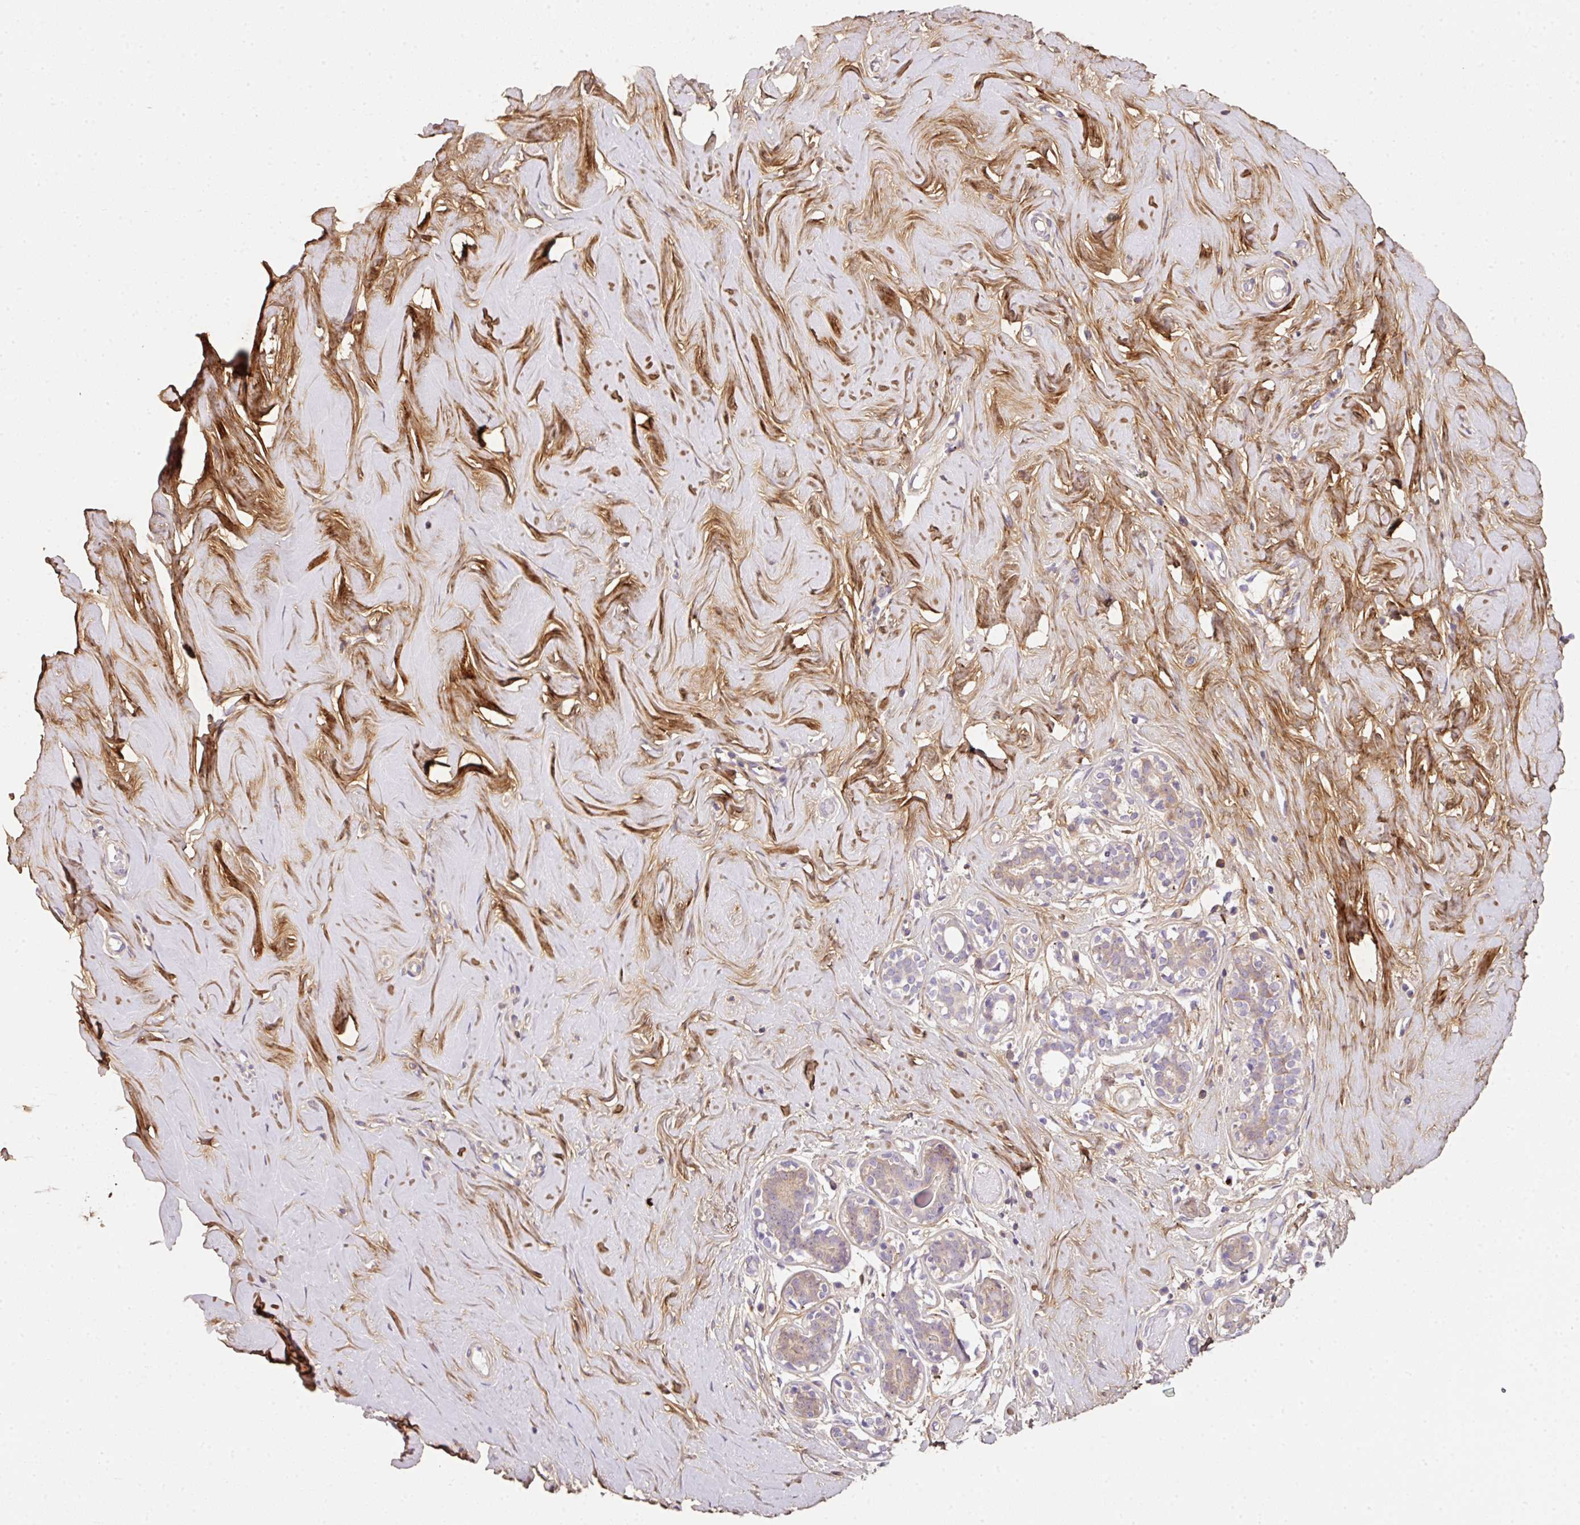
{"staining": {"intensity": "weak", "quantity": "<25%", "location": "cytoplasmic/membranous"}, "tissue": "breast", "cell_type": "Glandular cells", "image_type": "normal", "snomed": [{"axis": "morphology", "description": "Normal tissue, NOS"}, {"axis": "topography", "description": "Breast"}], "caption": "Immunohistochemistry photomicrograph of benign breast: human breast stained with DAB reveals no significant protein positivity in glandular cells.", "gene": "SOS2", "patient": {"sex": "female", "age": 27}}